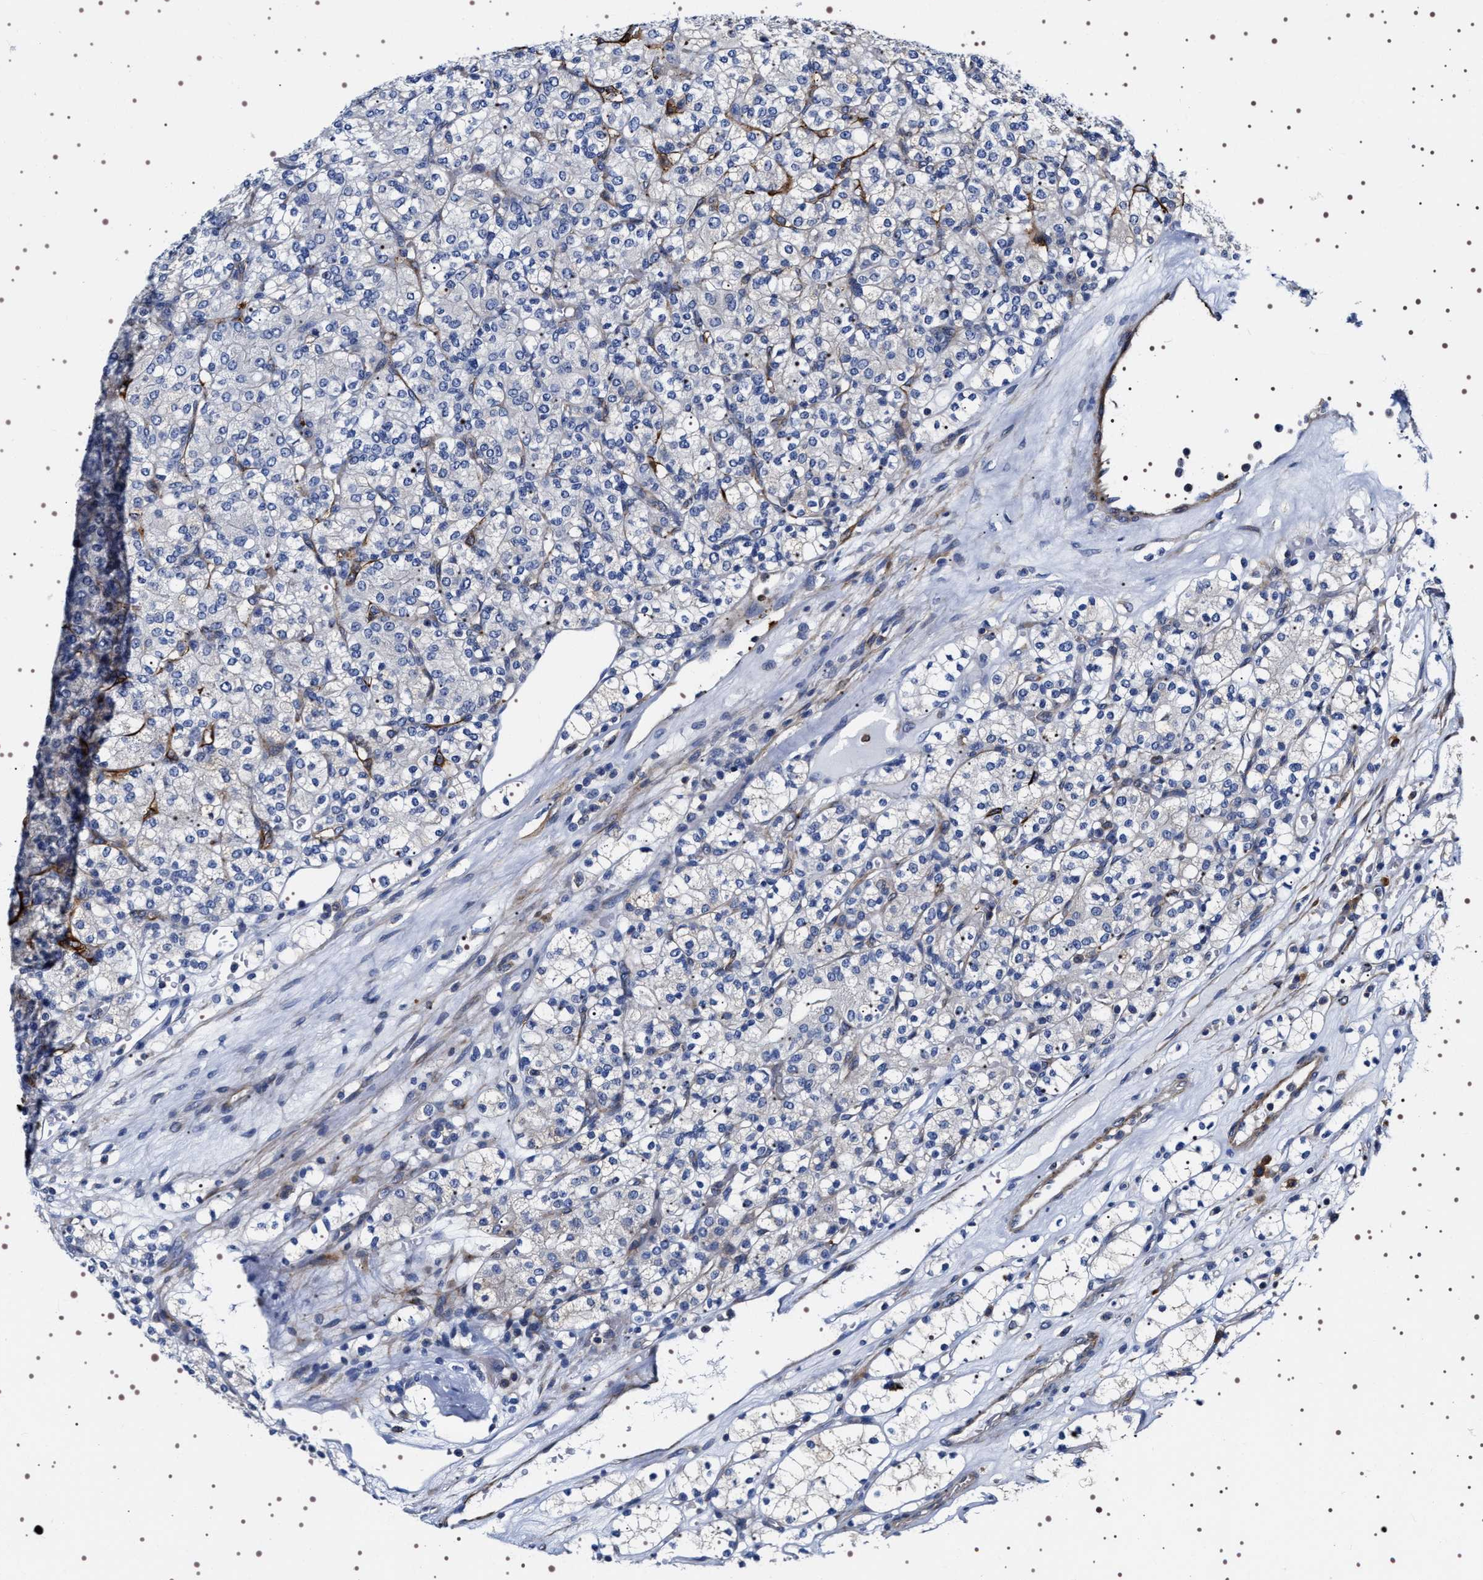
{"staining": {"intensity": "negative", "quantity": "none", "location": "none"}, "tissue": "renal cancer", "cell_type": "Tumor cells", "image_type": "cancer", "snomed": [{"axis": "morphology", "description": "Adenocarcinoma, NOS"}, {"axis": "topography", "description": "Kidney"}], "caption": "Tumor cells are negative for protein expression in human renal cancer.", "gene": "SQLE", "patient": {"sex": "male", "age": 77}}